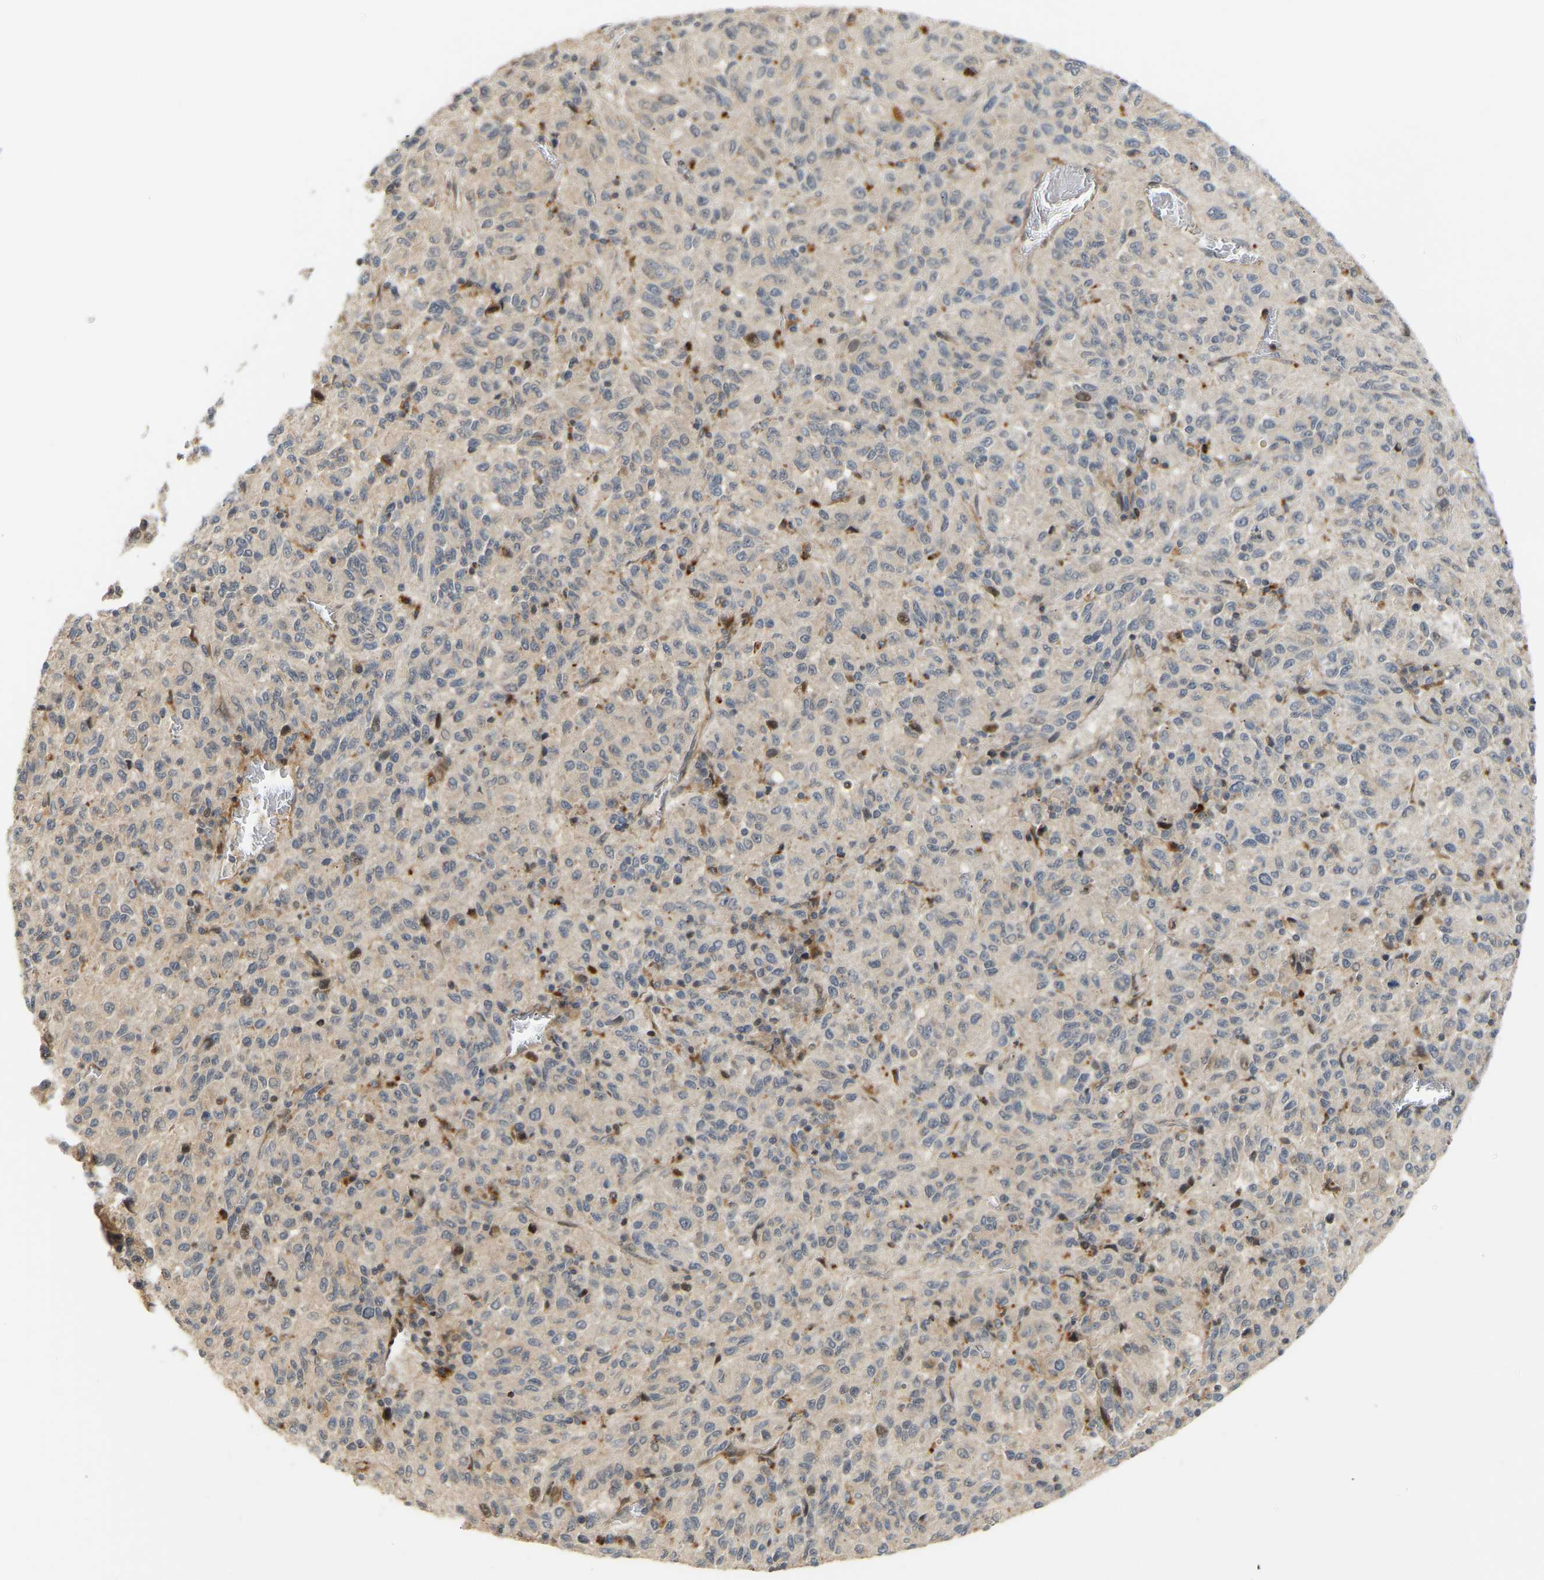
{"staining": {"intensity": "weak", "quantity": "25%-75%", "location": "cytoplasmic/membranous"}, "tissue": "melanoma", "cell_type": "Tumor cells", "image_type": "cancer", "snomed": [{"axis": "morphology", "description": "Malignant melanoma, Metastatic site"}, {"axis": "topography", "description": "Lung"}], "caption": "IHC (DAB (3,3'-diaminobenzidine)) staining of melanoma reveals weak cytoplasmic/membranous protein staining in about 25%-75% of tumor cells.", "gene": "POGLUT2", "patient": {"sex": "male", "age": 64}}